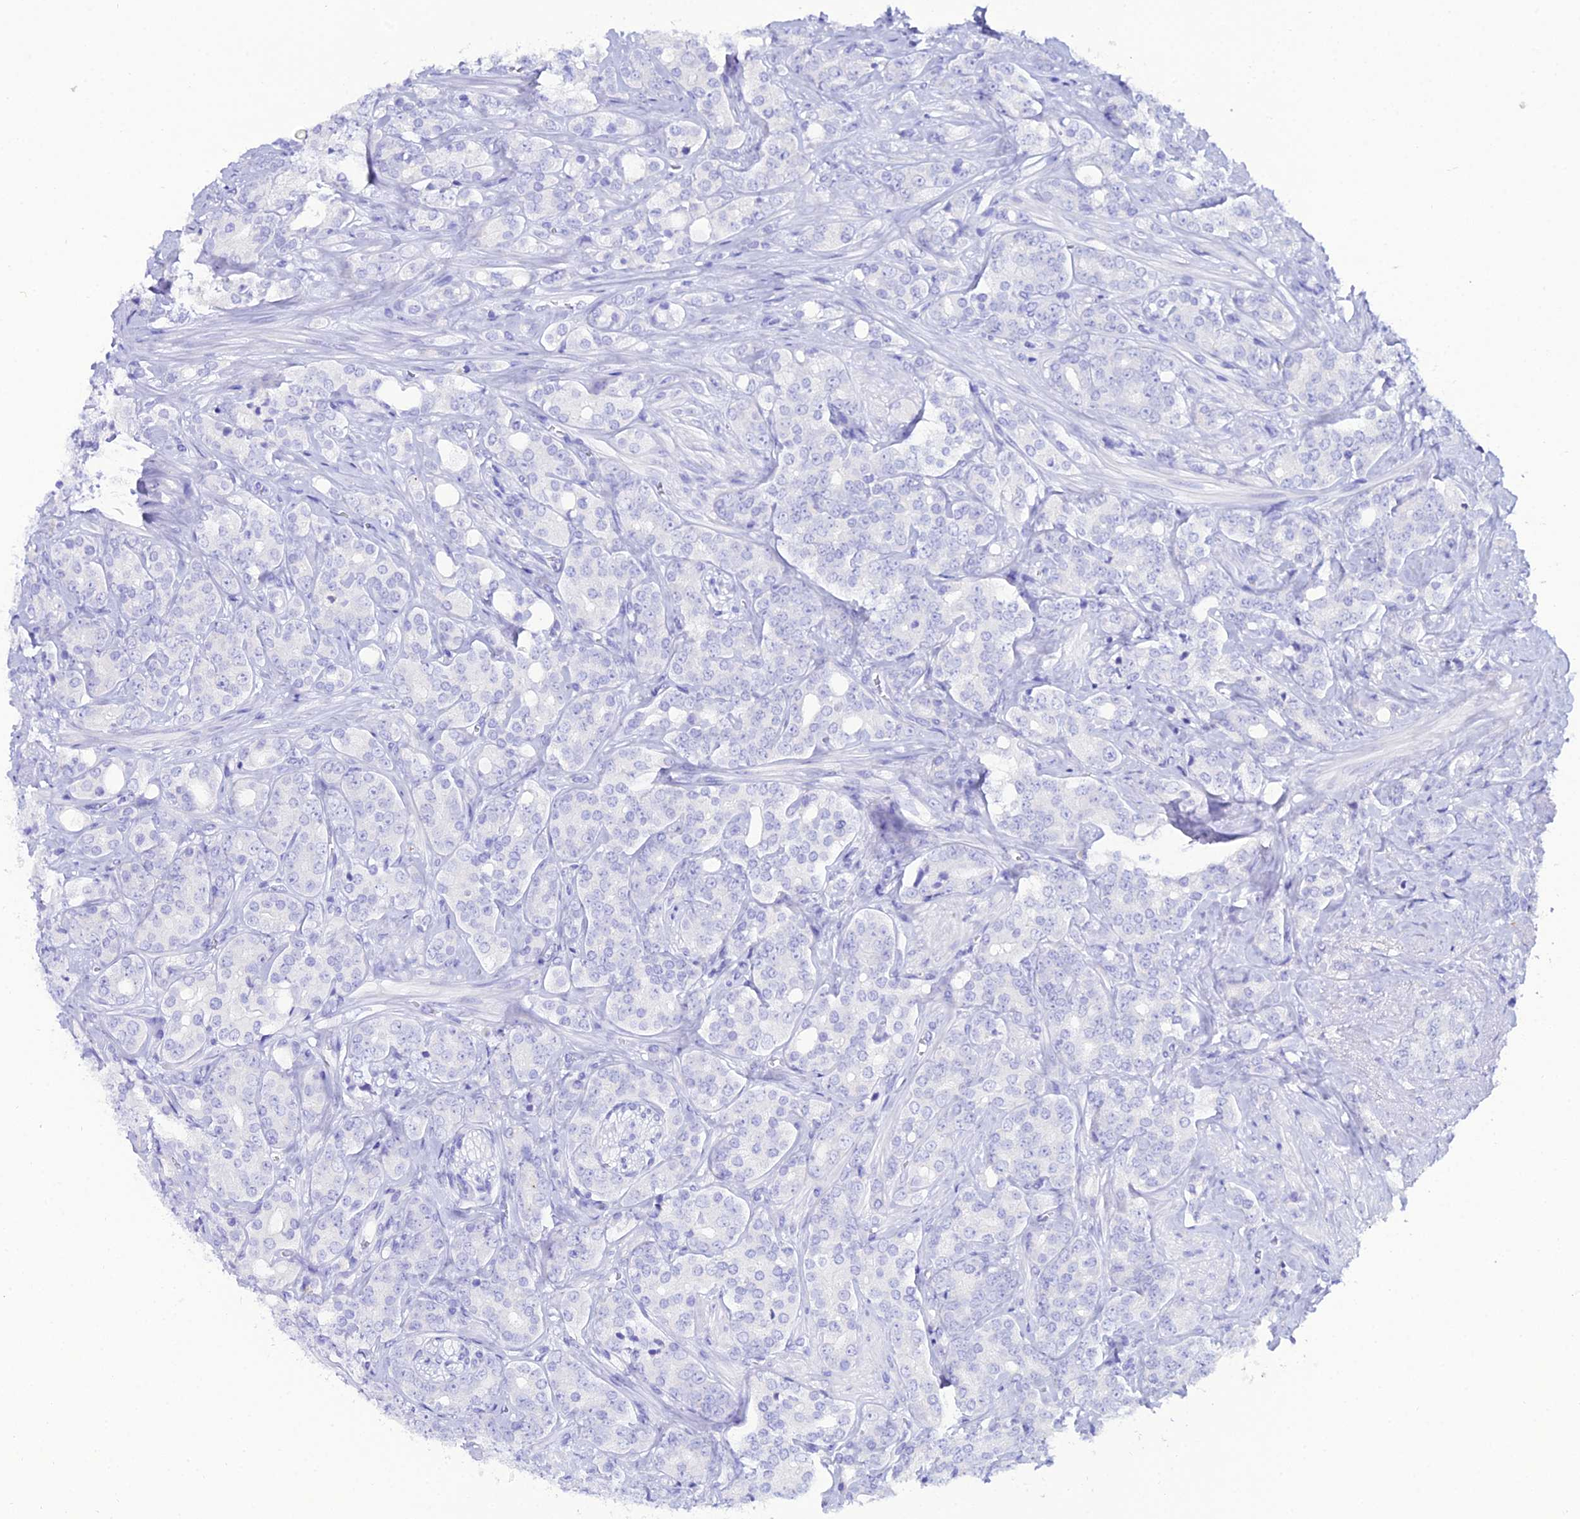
{"staining": {"intensity": "negative", "quantity": "none", "location": "none"}, "tissue": "prostate cancer", "cell_type": "Tumor cells", "image_type": "cancer", "snomed": [{"axis": "morphology", "description": "Adenocarcinoma, High grade"}, {"axis": "topography", "description": "Prostate"}], "caption": "Tumor cells are negative for brown protein staining in high-grade adenocarcinoma (prostate).", "gene": "OR4D5", "patient": {"sex": "male", "age": 62}}